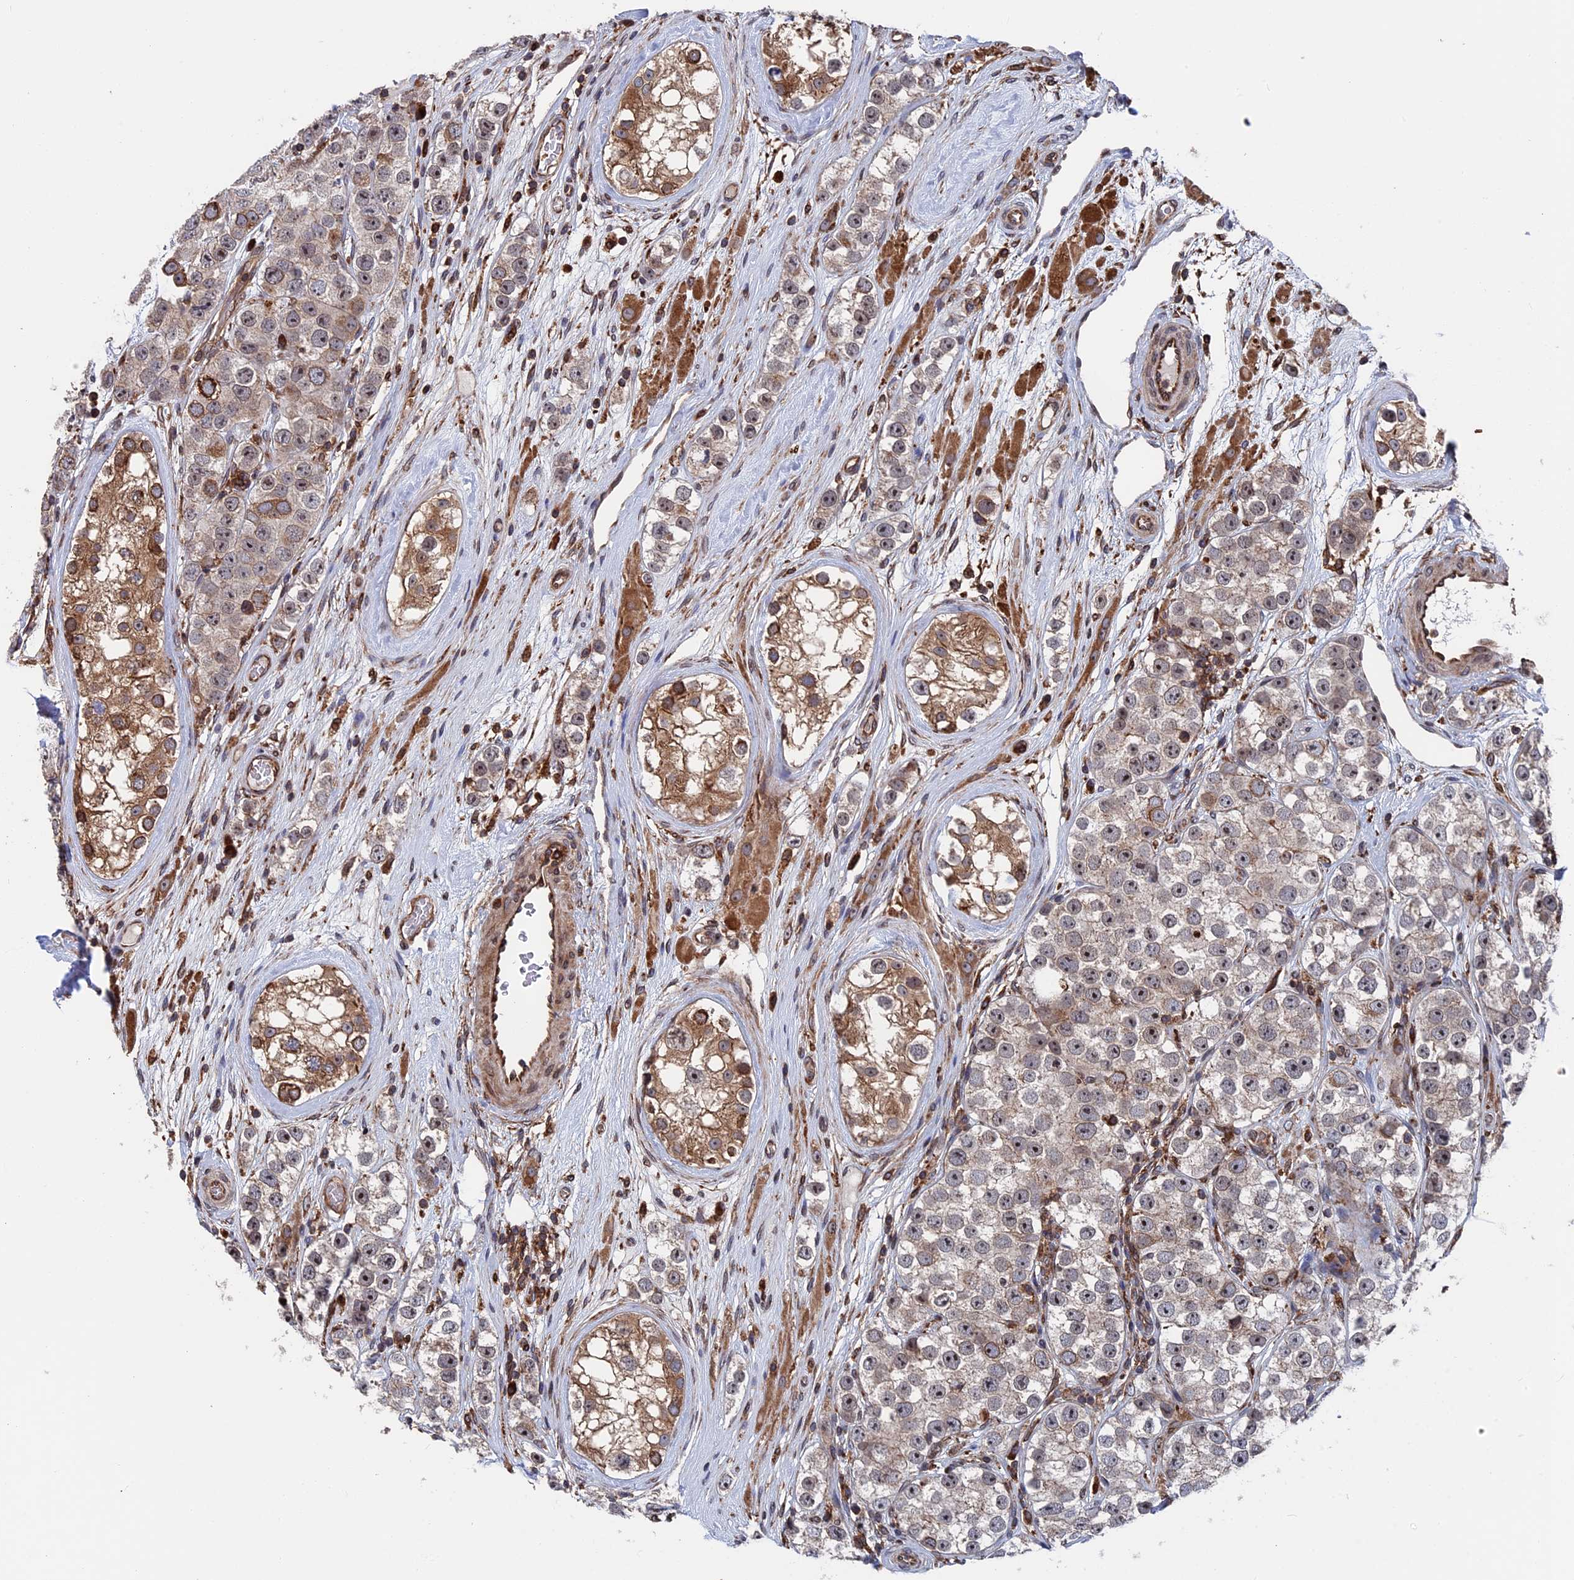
{"staining": {"intensity": "moderate", "quantity": "<25%", "location": "cytoplasmic/membranous"}, "tissue": "testis cancer", "cell_type": "Tumor cells", "image_type": "cancer", "snomed": [{"axis": "morphology", "description": "Seminoma, NOS"}, {"axis": "topography", "description": "Testis"}], "caption": "This is a micrograph of immunohistochemistry staining of testis cancer, which shows moderate staining in the cytoplasmic/membranous of tumor cells.", "gene": "RPUSD1", "patient": {"sex": "male", "age": 28}}